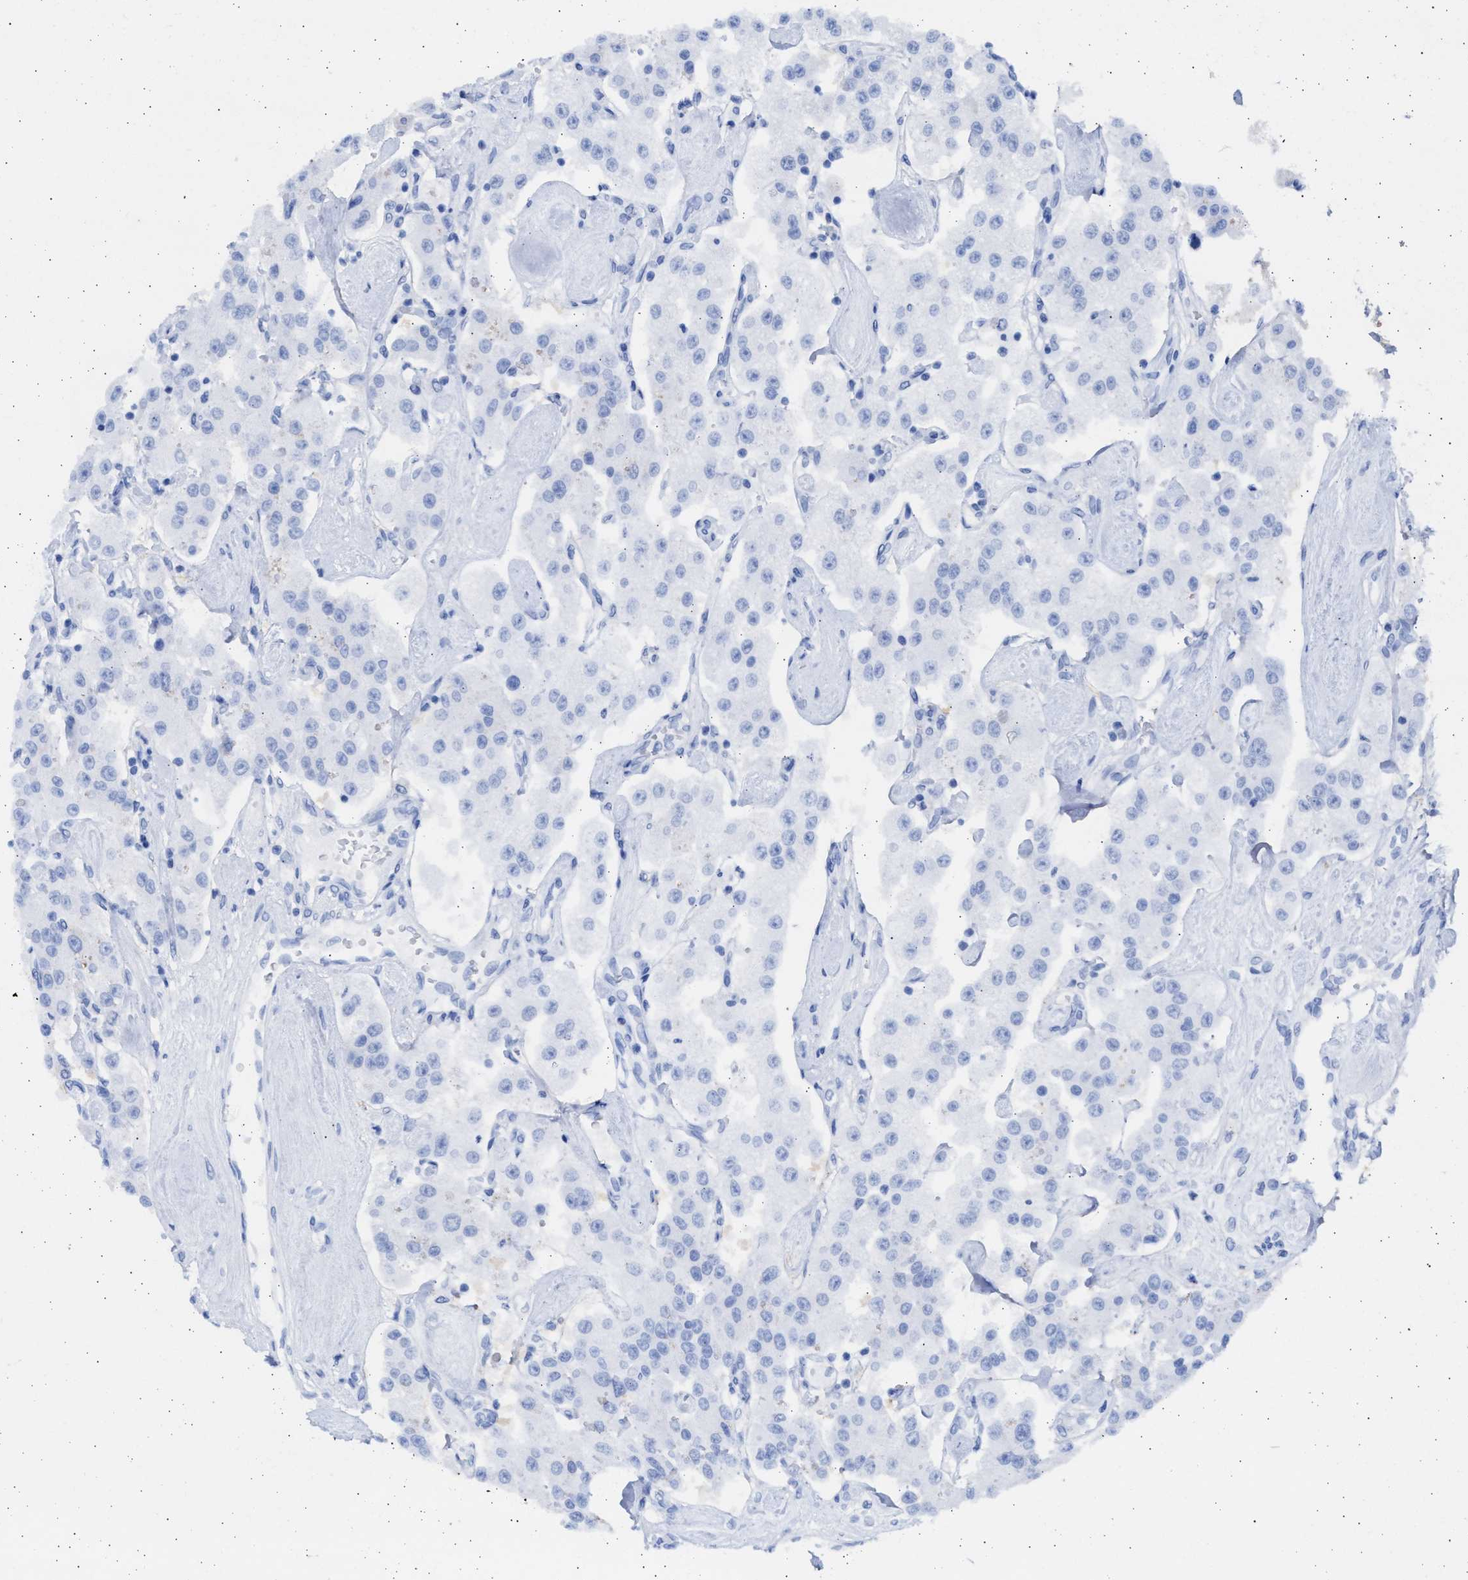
{"staining": {"intensity": "negative", "quantity": "none", "location": "none"}, "tissue": "carcinoid", "cell_type": "Tumor cells", "image_type": "cancer", "snomed": [{"axis": "morphology", "description": "Carcinoid, malignant, NOS"}, {"axis": "topography", "description": "Pancreas"}], "caption": "Immunohistochemical staining of carcinoid demonstrates no significant expression in tumor cells. (DAB immunohistochemistry with hematoxylin counter stain).", "gene": "ALDOC", "patient": {"sex": "male", "age": 41}}